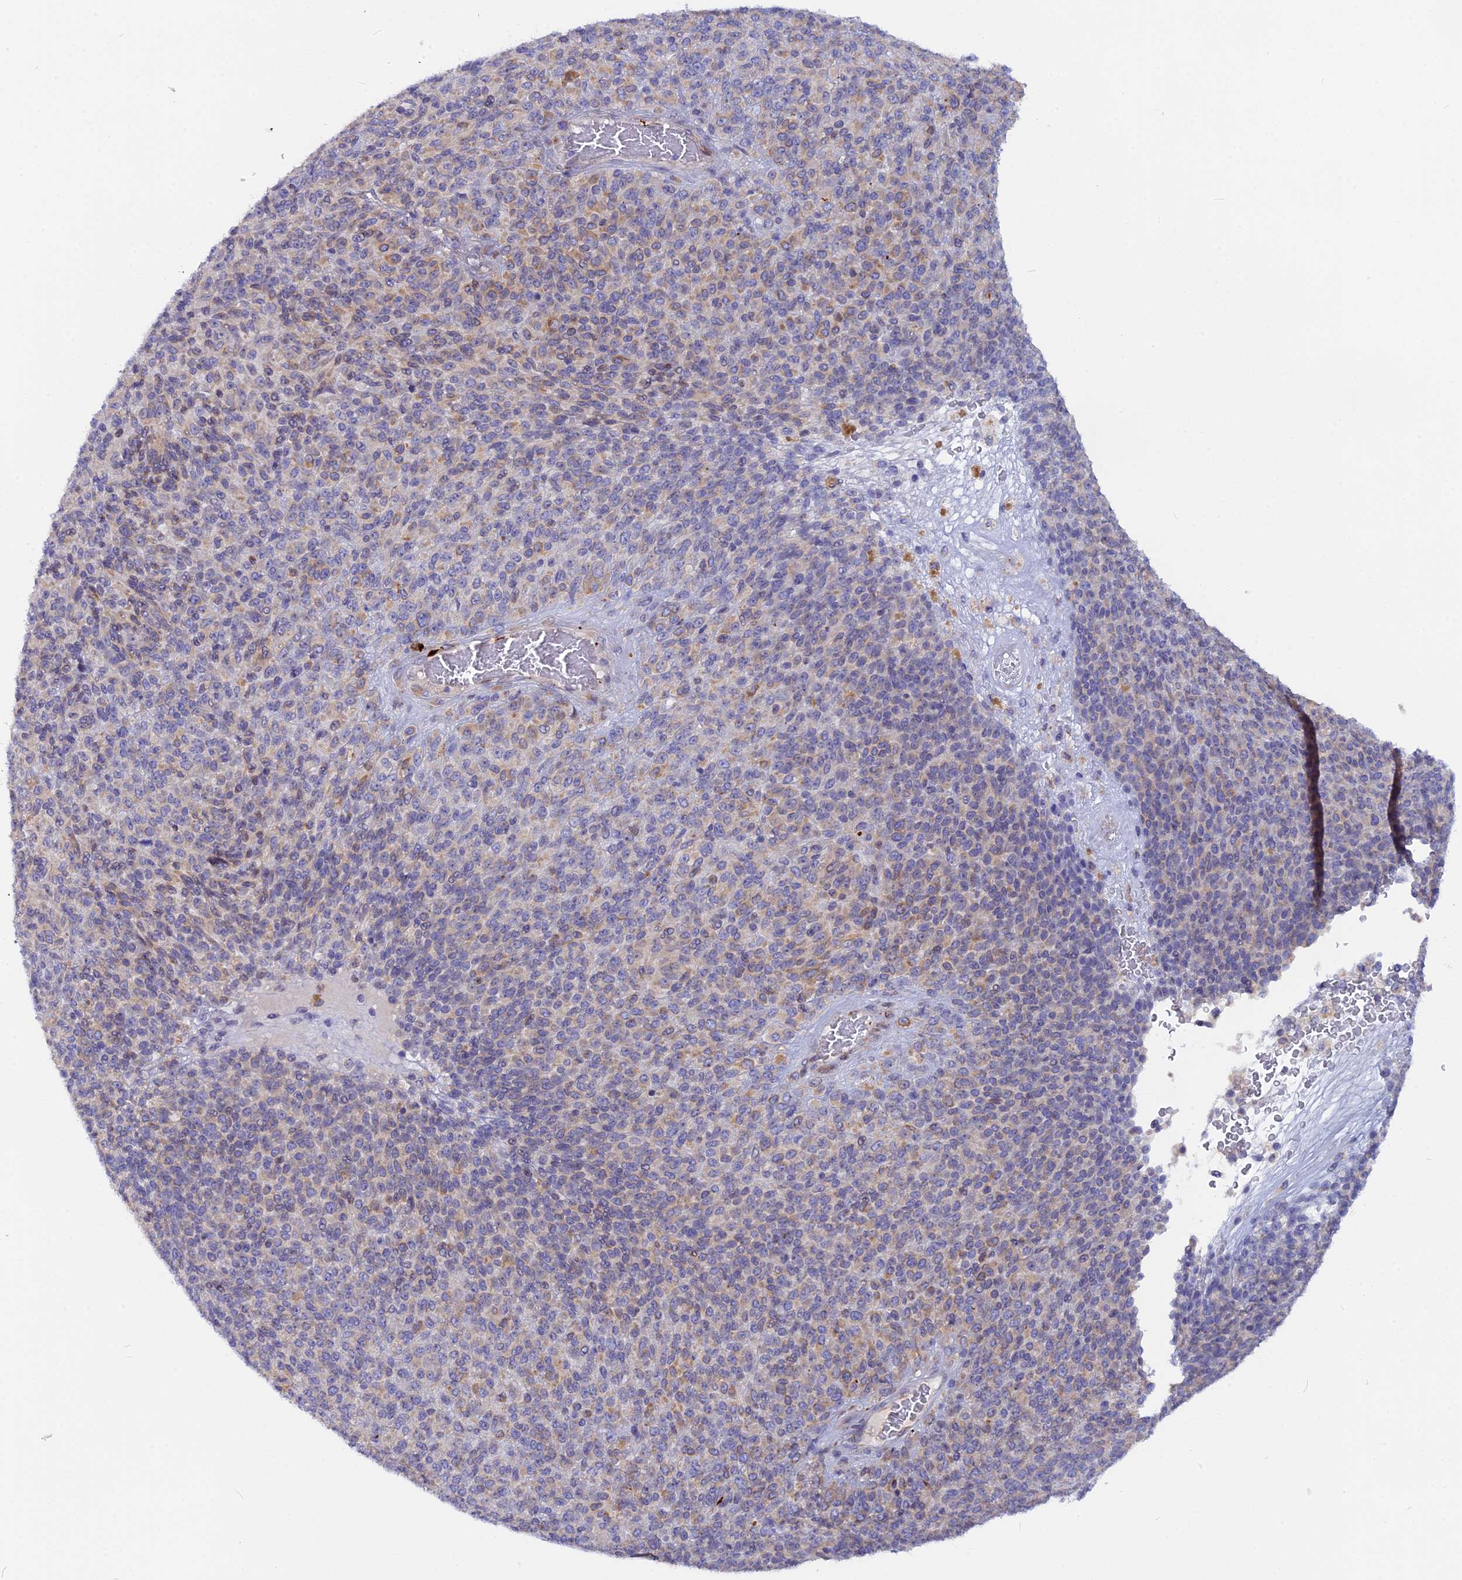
{"staining": {"intensity": "weak", "quantity": "25%-75%", "location": "cytoplasmic/membranous"}, "tissue": "melanoma", "cell_type": "Tumor cells", "image_type": "cancer", "snomed": [{"axis": "morphology", "description": "Malignant melanoma, Metastatic site"}, {"axis": "topography", "description": "Brain"}], "caption": "High-power microscopy captured an IHC histopathology image of malignant melanoma (metastatic site), revealing weak cytoplasmic/membranous expression in about 25%-75% of tumor cells.", "gene": "TLCD1", "patient": {"sex": "female", "age": 56}}